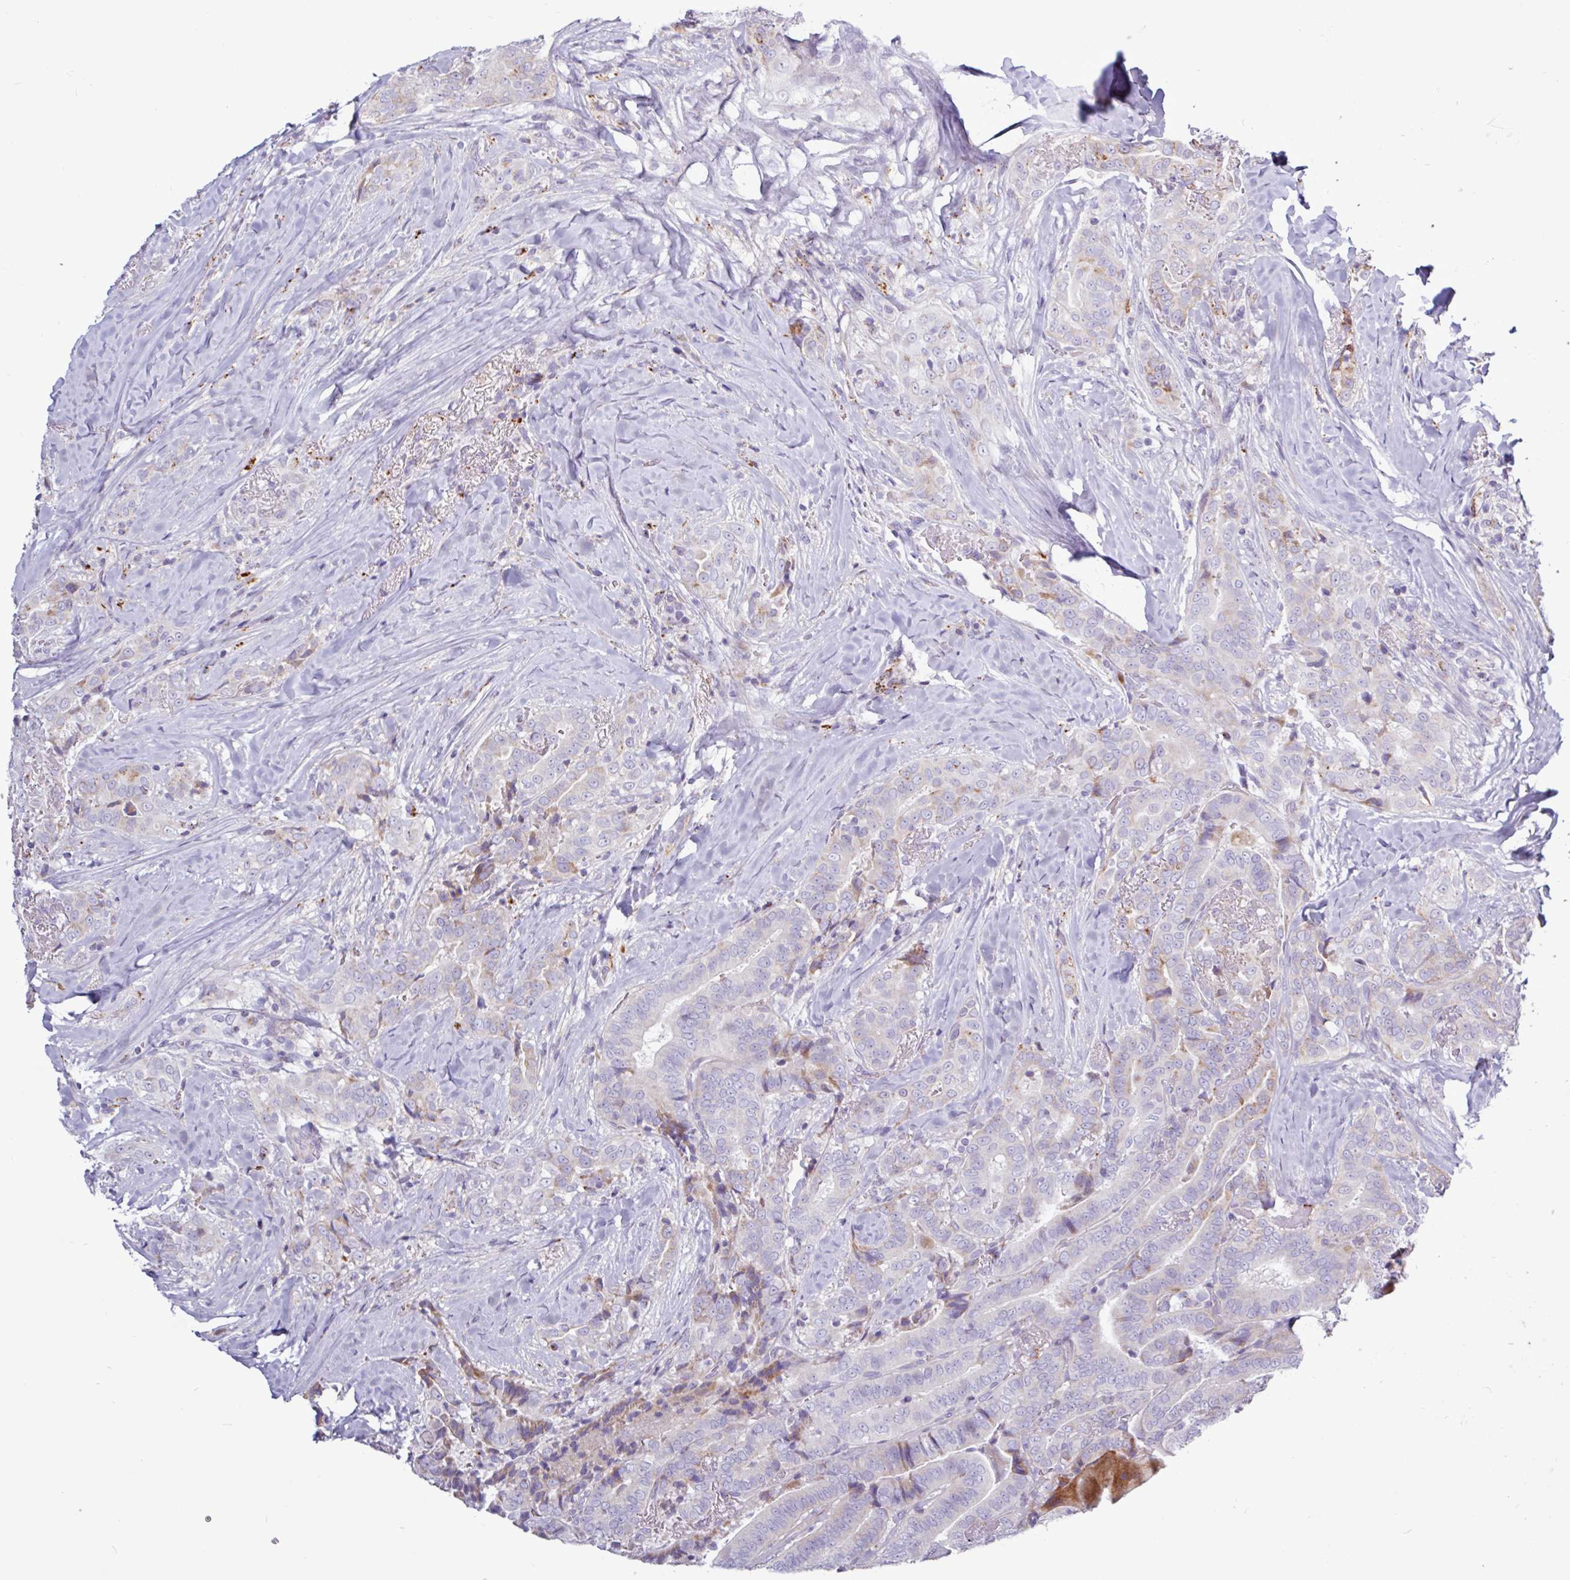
{"staining": {"intensity": "moderate", "quantity": "25%-75%", "location": "cytoplasmic/membranous"}, "tissue": "thyroid cancer", "cell_type": "Tumor cells", "image_type": "cancer", "snomed": [{"axis": "morphology", "description": "Papillary adenocarcinoma, NOS"}, {"axis": "topography", "description": "Thyroid gland"}], "caption": "A medium amount of moderate cytoplasmic/membranous staining is identified in approximately 25%-75% of tumor cells in thyroid cancer tissue.", "gene": "AMIGO2", "patient": {"sex": "male", "age": 61}}